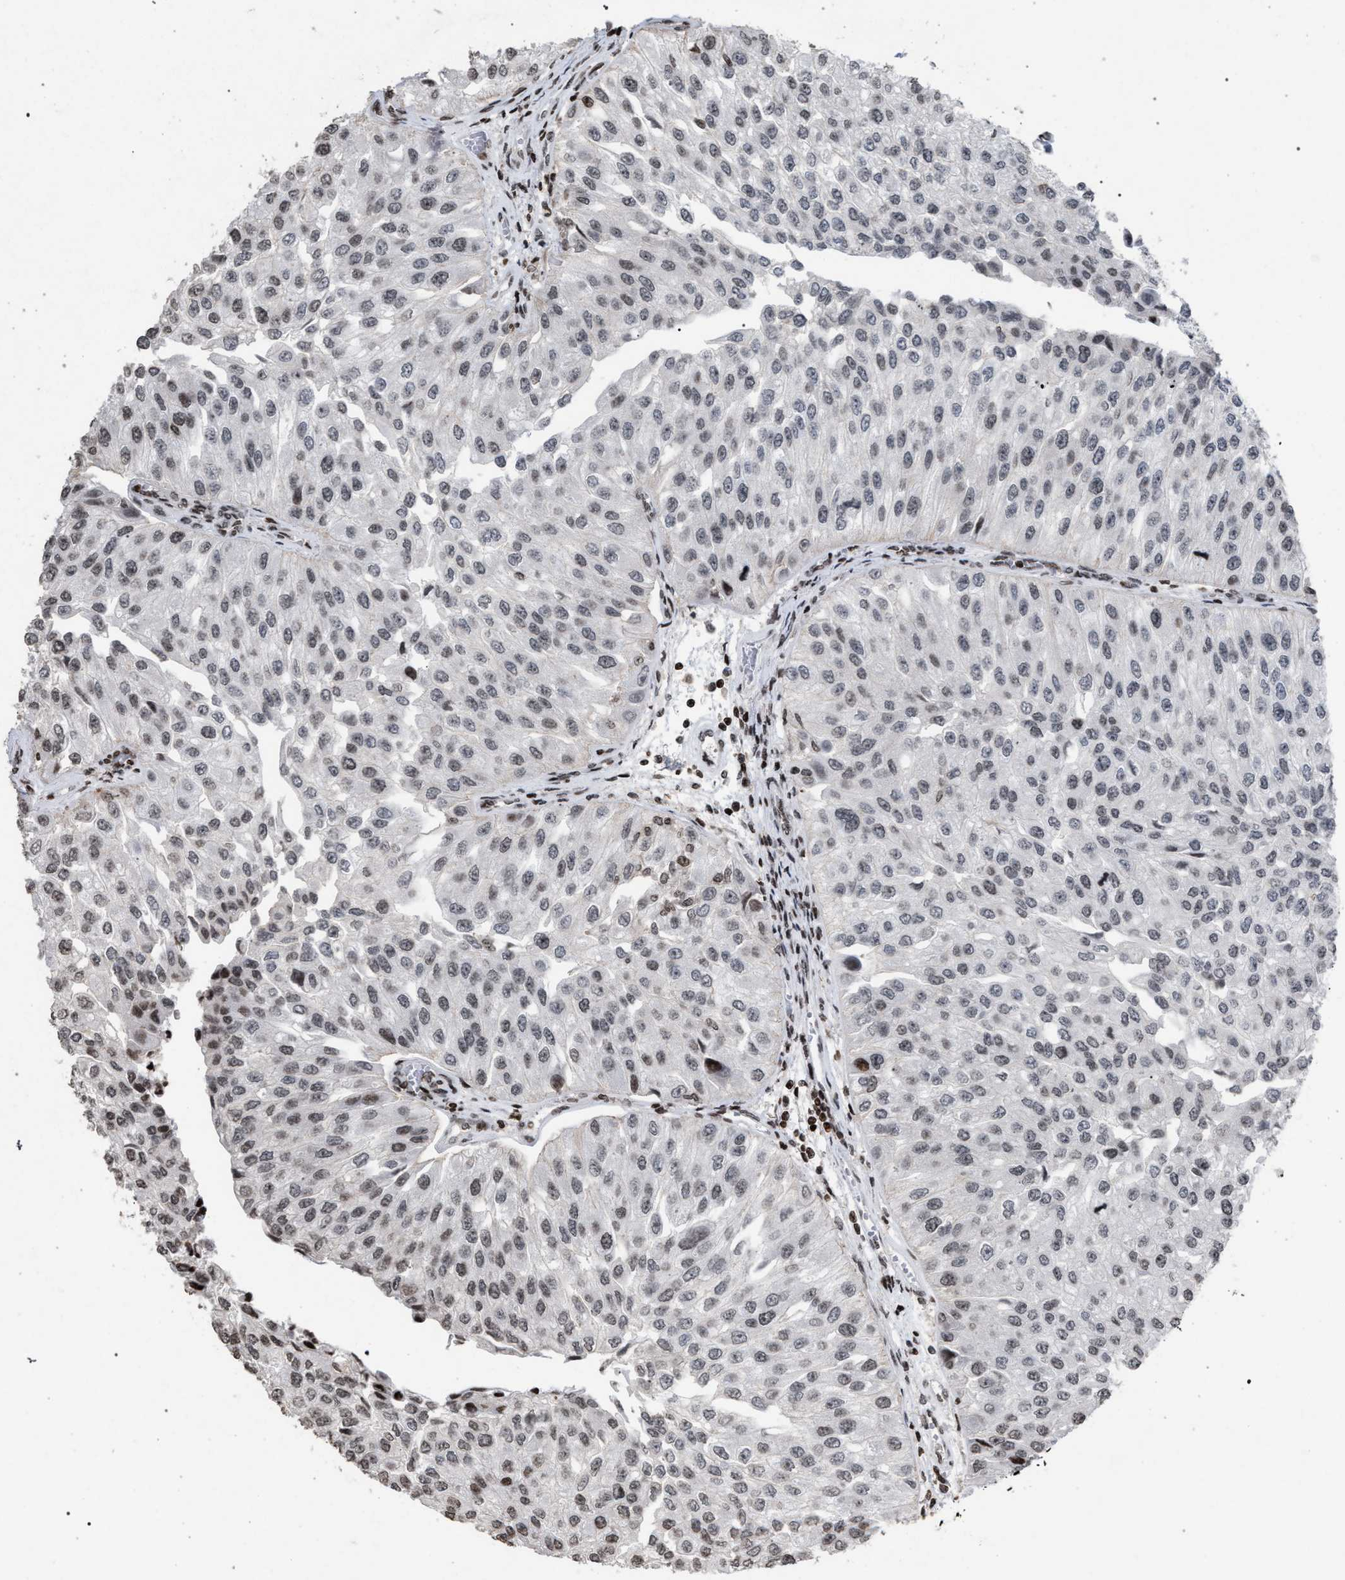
{"staining": {"intensity": "weak", "quantity": ">75%", "location": "nuclear"}, "tissue": "urothelial cancer", "cell_type": "Tumor cells", "image_type": "cancer", "snomed": [{"axis": "morphology", "description": "Urothelial carcinoma, High grade"}, {"axis": "topography", "description": "Kidney"}, {"axis": "topography", "description": "Urinary bladder"}], "caption": "This photomicrograph reveals immunohistochemistry (IHC) staining of human urothelial cancer, with low weak nuclear positivity in about >75% of tumor cells.", "gene": "FOXD3", "patient": {"sex": "male", "age": 77}}